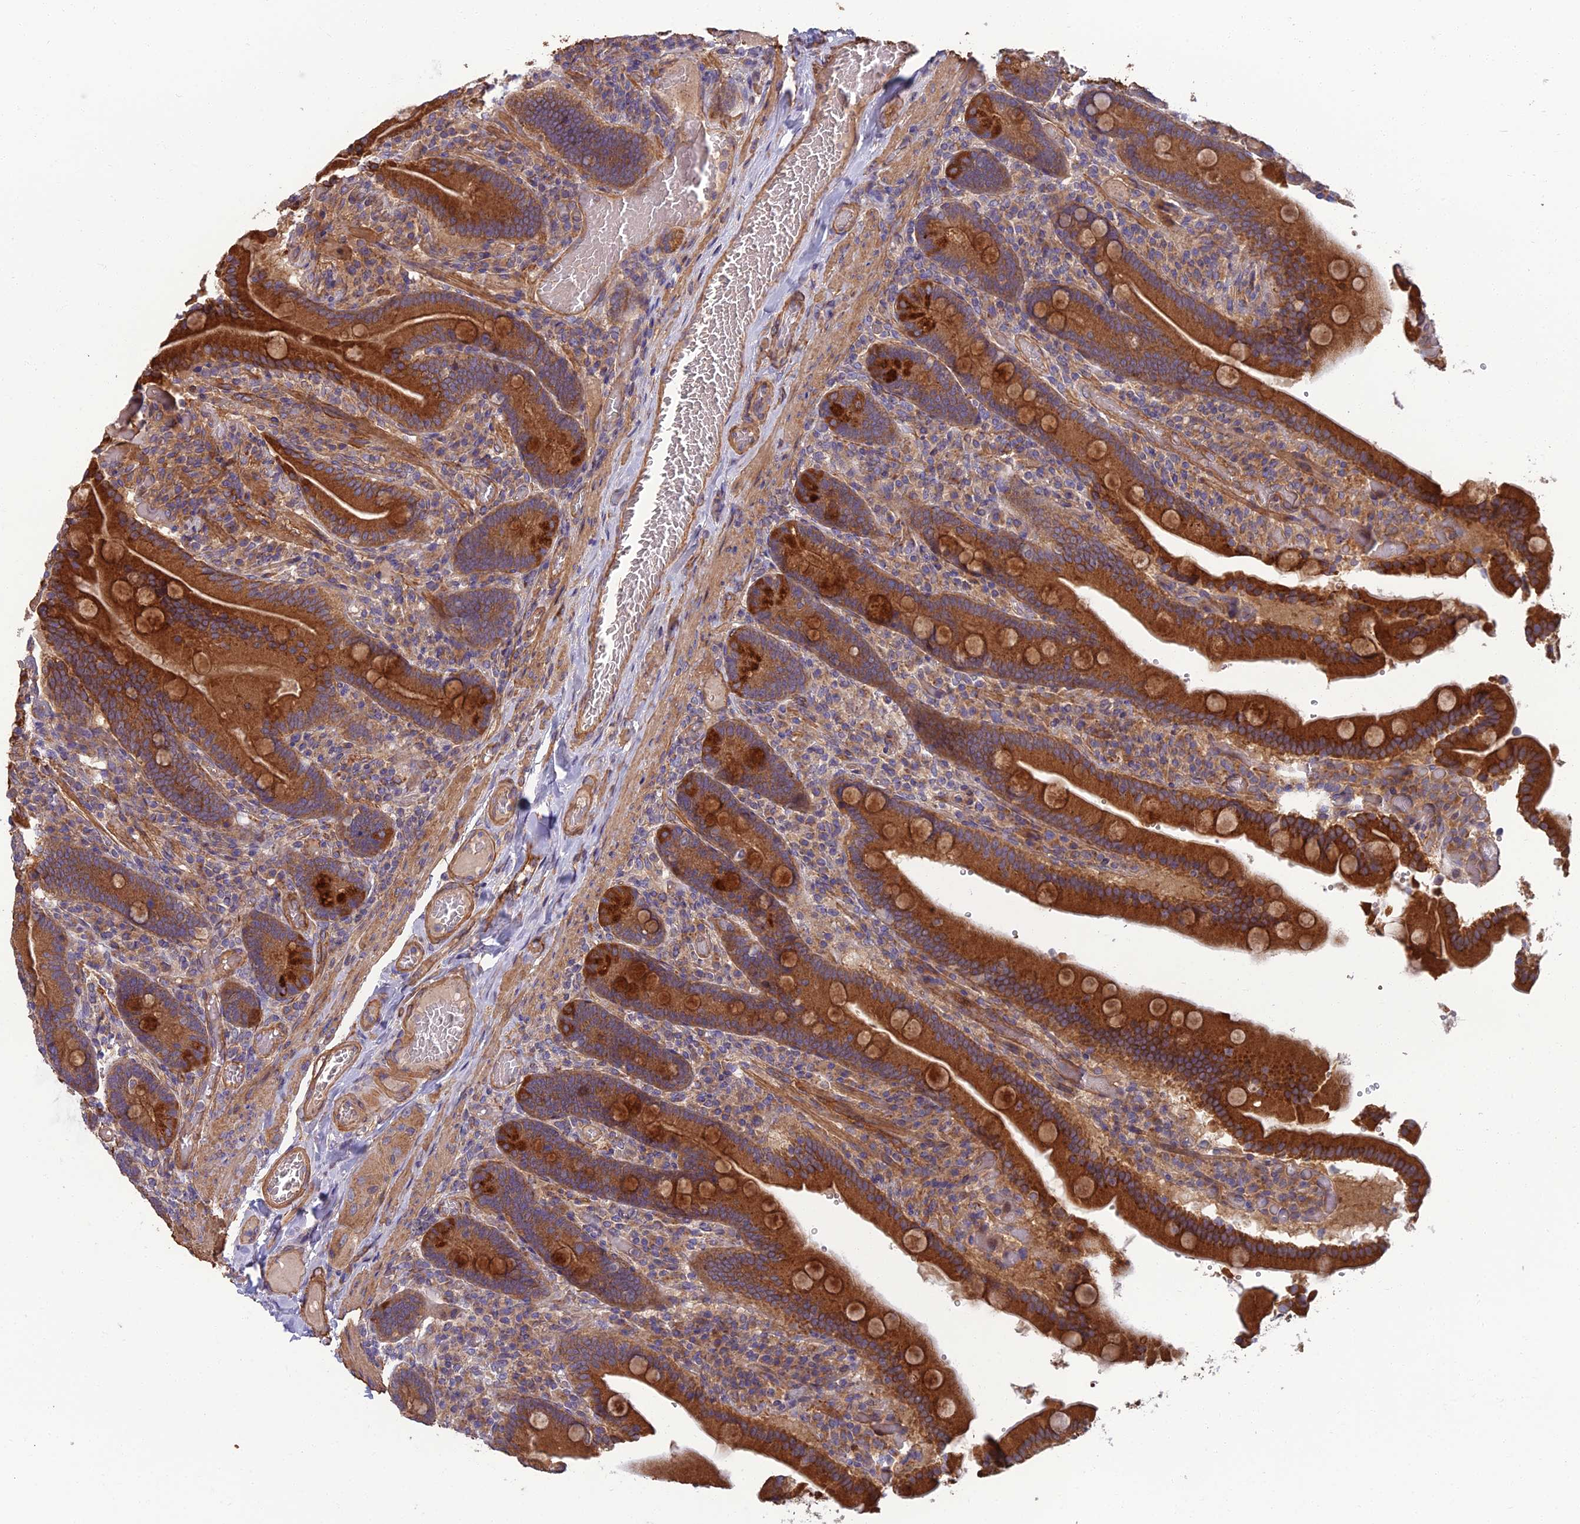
{"staining": {"intensity": "strong", "quantity": ">75%", "location": "cytoplasmic/membranous"}, "tissue": "duodenum", "cell_type": "Glandular cells", "image_type": "normal", "snomed": [{"axis": "morphology", "description": "Normal tissue, NOS"}, {"axis": "topography", "description": "Duodenum"}], "caption": "Strong cytoplasmic/membranous expression is appreciated in about >75% of glandular cells in normal duodenum. (IHC, brightfield microscopy, high magnification).", "gene": "WDR24", "patient": {"sex": "female", "age": 62}}